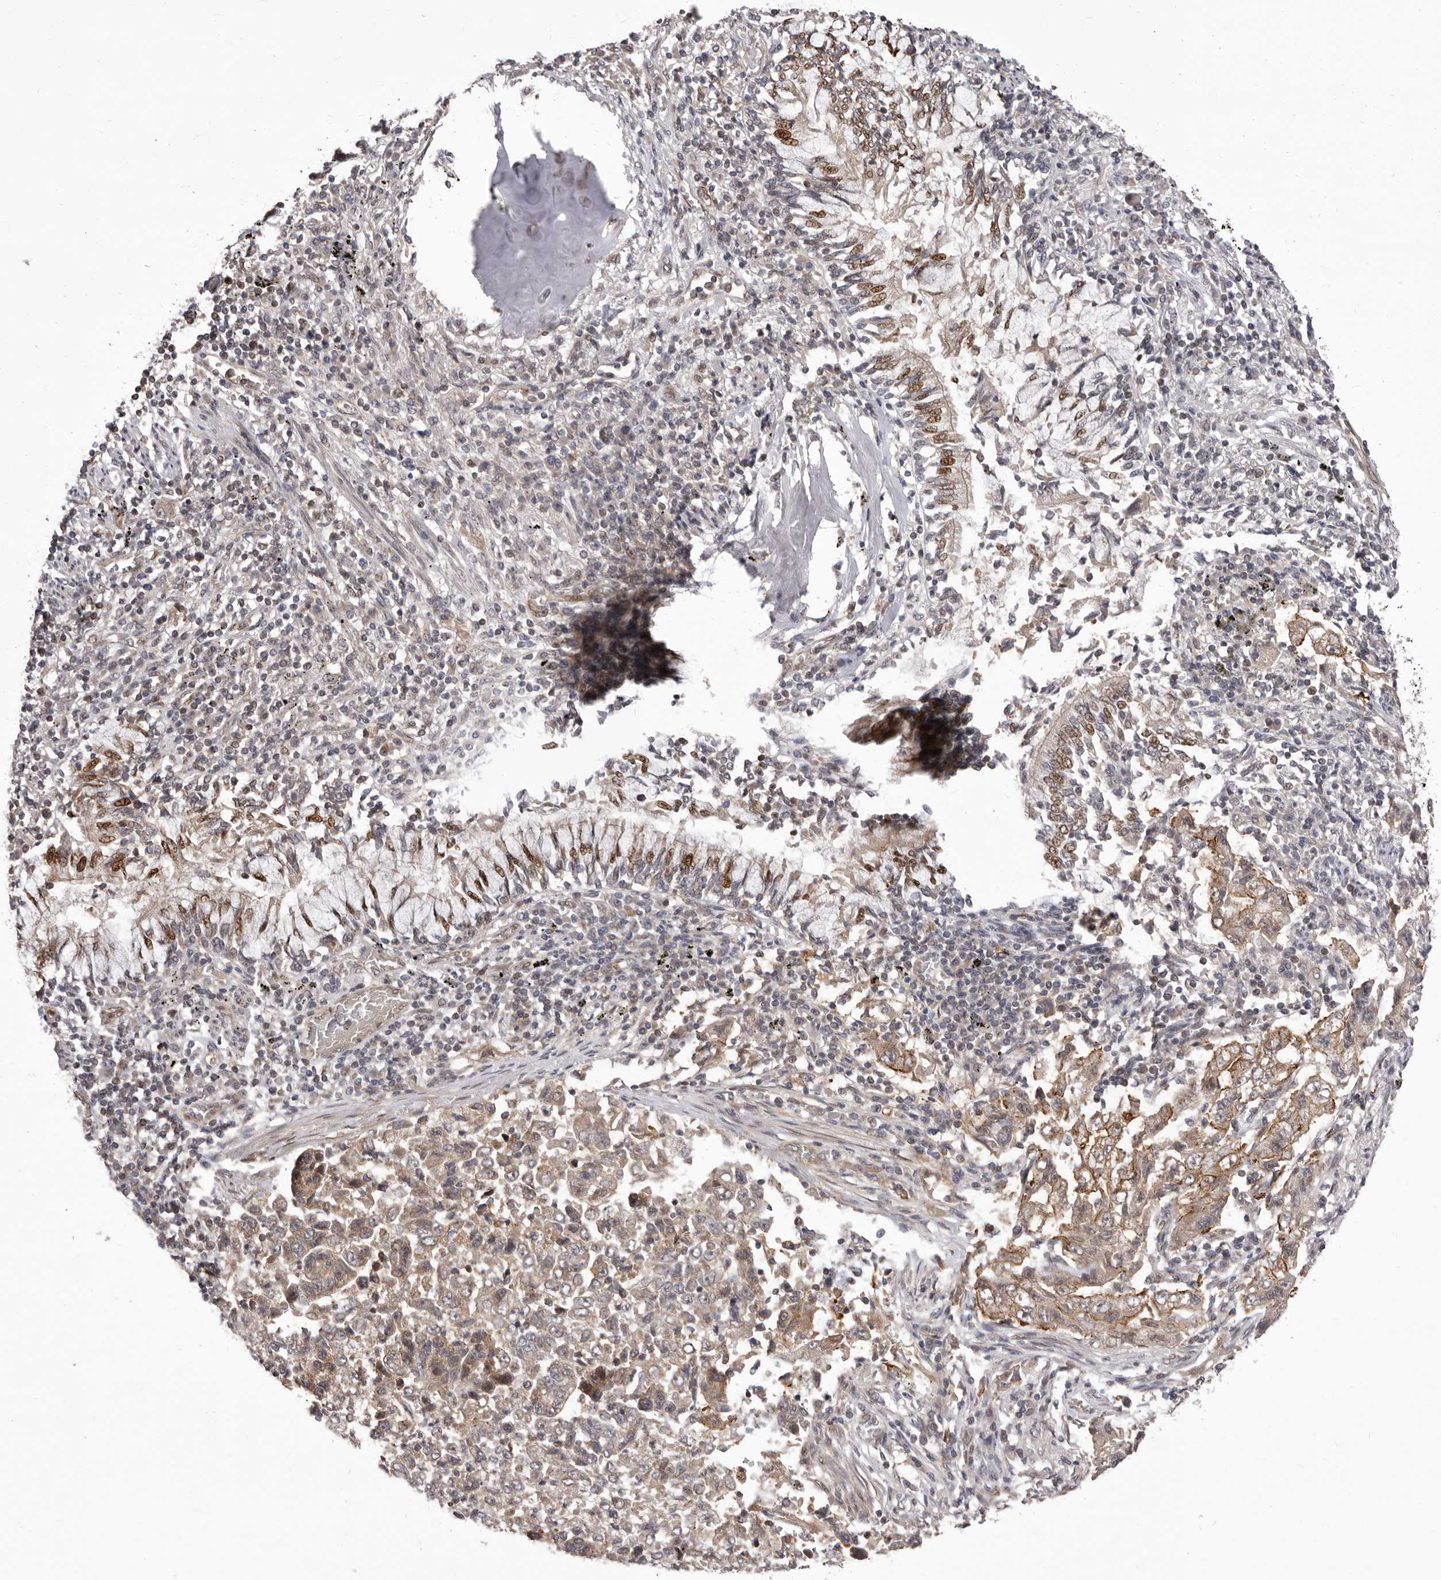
{"staining": {"intensity": "moderate", "quantity": "25%-75%", "location": "cytoplasmic/membranous"}, "tissue": "lung cancer", "cell_type": "Tumor cells", "image_type": "cancer", "snomed": [{"axis": "morphology", "description": "Adenocarcinoma, NOS"}, {"axis": "topography", "description": "Lung"}], "caption": "Immunohistochemical staining of human lung cancer (adenocarcinoma) displays moderate cytoplasmic/membranous protein positivity in approximately 25%-75% of tumor cells. Using DAB (3,3'-diaminobenzidine) (brown) and hematoxylin (blue) stains, captured at high magnification using brightfield microscopy.", "gene": "GLRX3", "patient": {"sex": "female", "age": 51}}